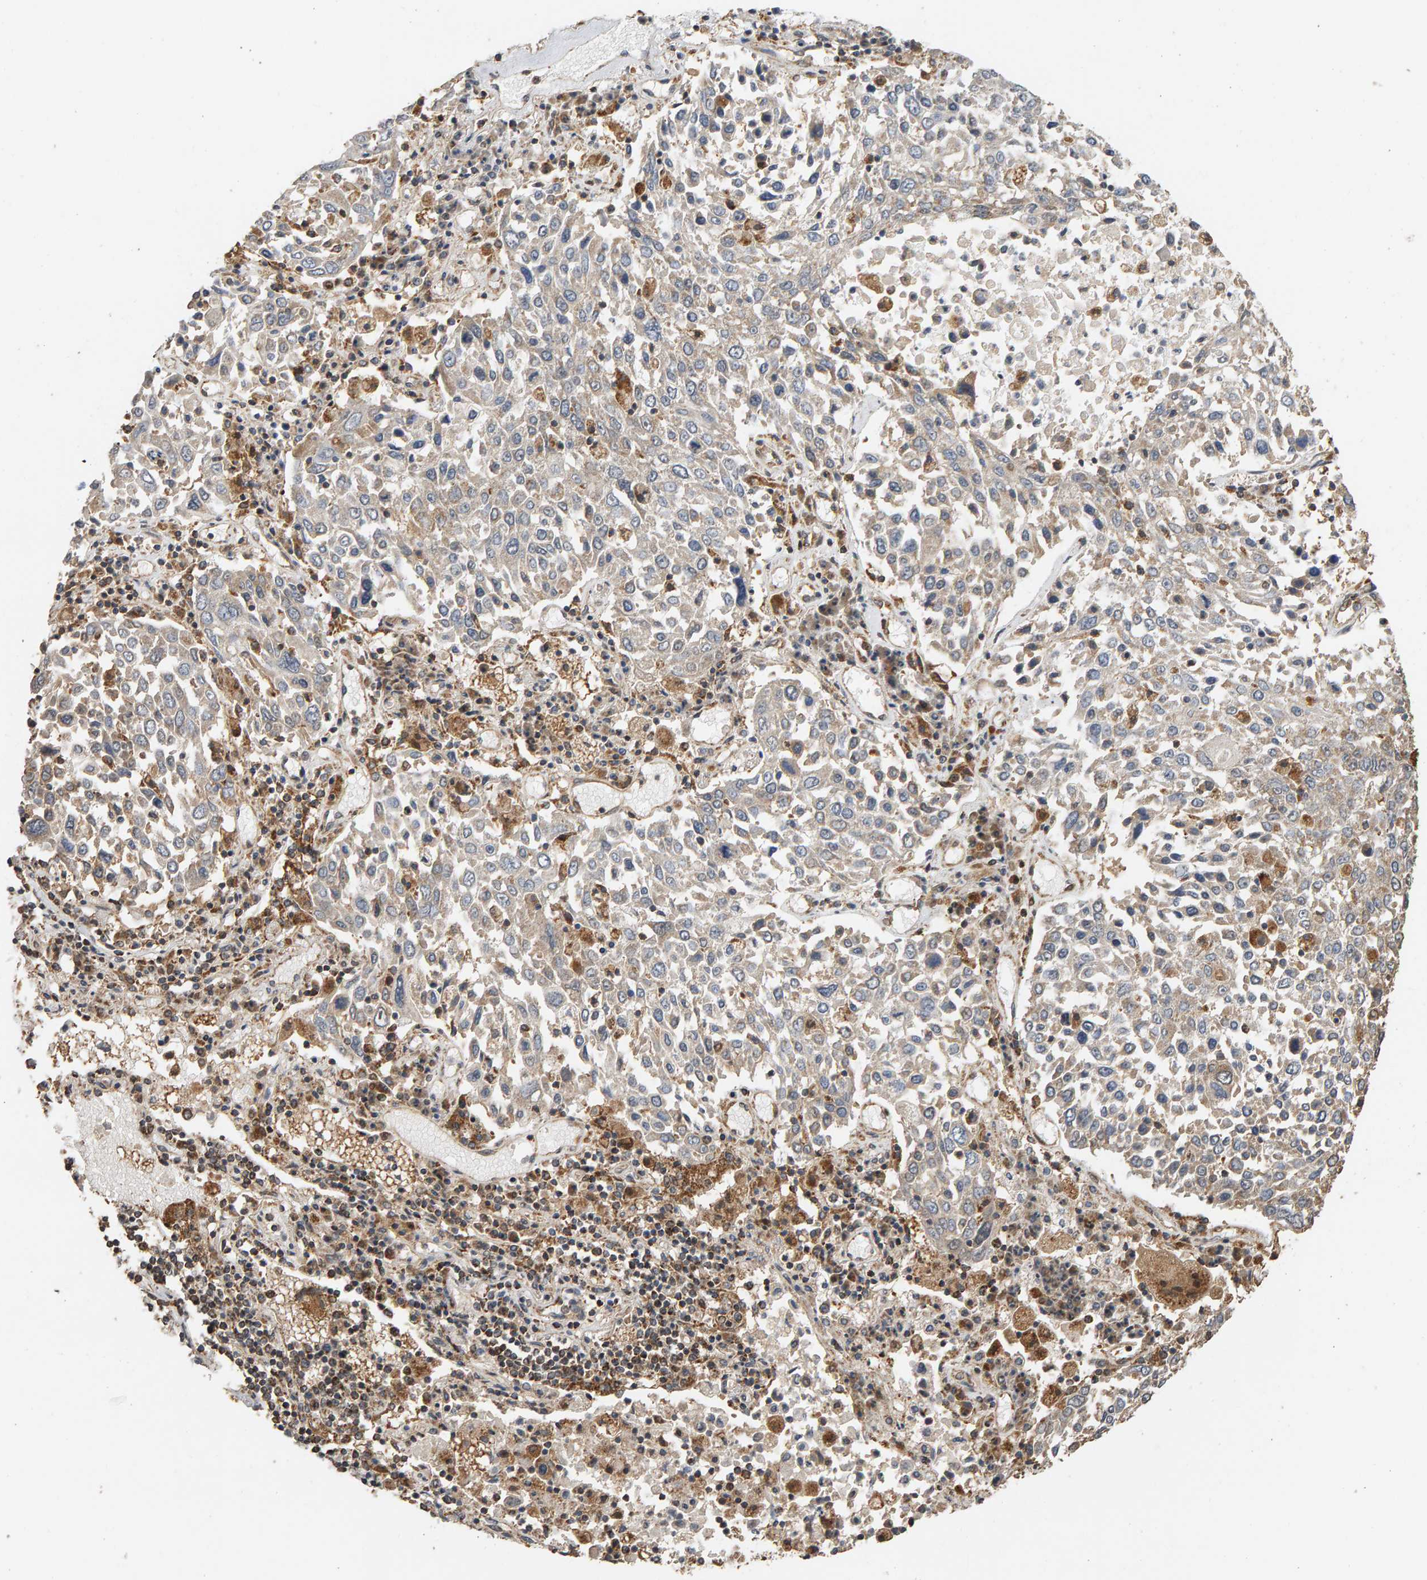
{"staining": {"intensity": "negative", "quantity": "none", "location": "none"}, "tissue": "lung cancer", "cell_type": "Tumor cells", "image_type": "cancer", "snomed": [{"axis": "morphology", "description": "Squamous cell carcinoma, NOS"}, {"axis": "topography", "description": "Lung"}], "caption": "Immunohistochemistry photomicrograph of neoplastic tissue: lung cancer (squamous cell carcinoma) stained with DAB shows no significant protein positivity in tumor cells.", "gene": "GSTK1", "patient": {"sex": "male", "age": 65}}